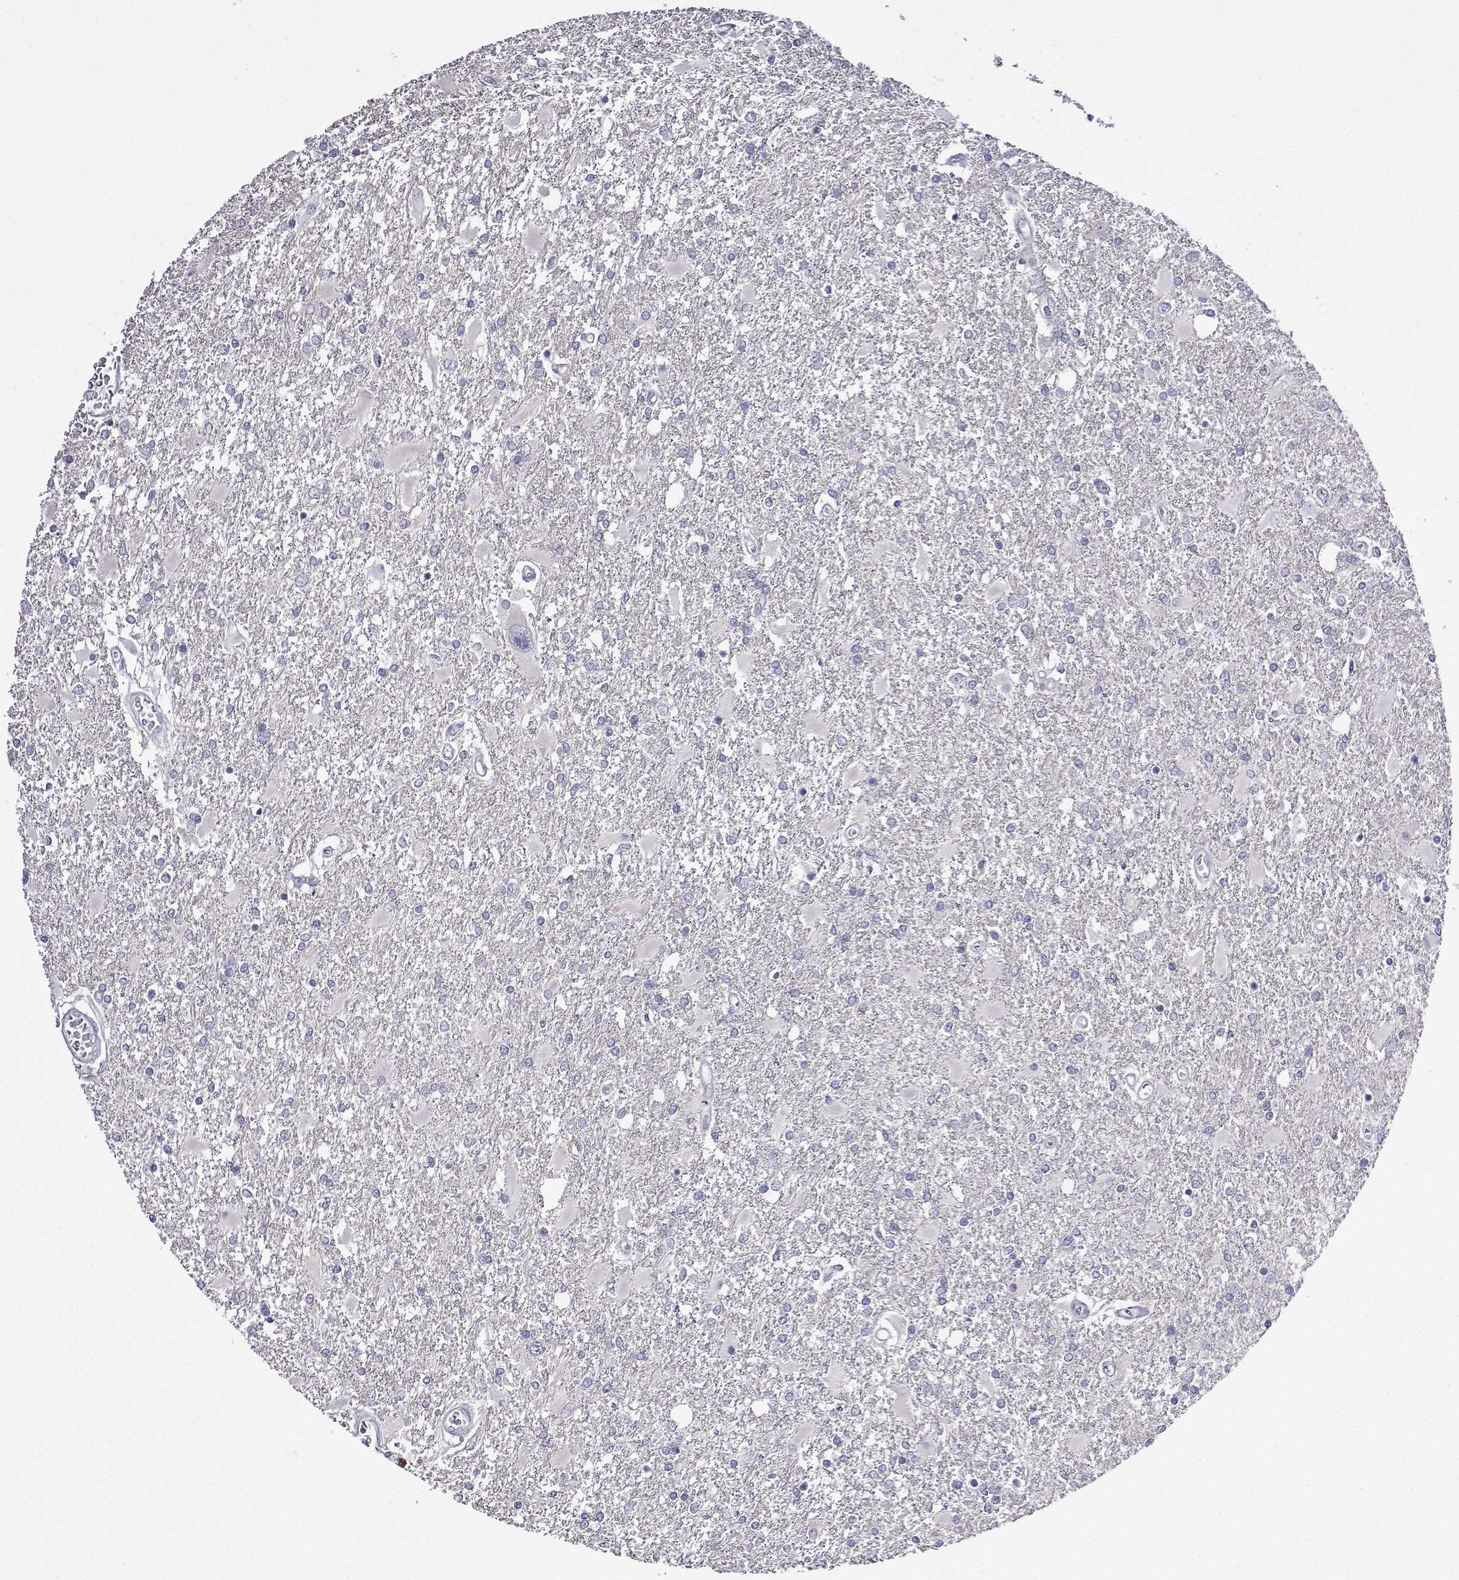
{"staining": {"intensity": "negative", "quantity": "none", "location": "none"}, "tissue": "glioma", "cell_type": "Tumor cells", "image_type": "cancer", "snomed": [{"axis": "morphology", "description": "Glioma, malignant, High grade"}, {"axis": "topography", "description": "Cerebral cortex"}], "caption": "Immunohistochemistry (IHC) histopathology image of human glioma stained for a protein (brown), which exhibits no staining in tumor cells.", "gene": "SULT2A1", "patient": {"sex": "male", "age": 79}}